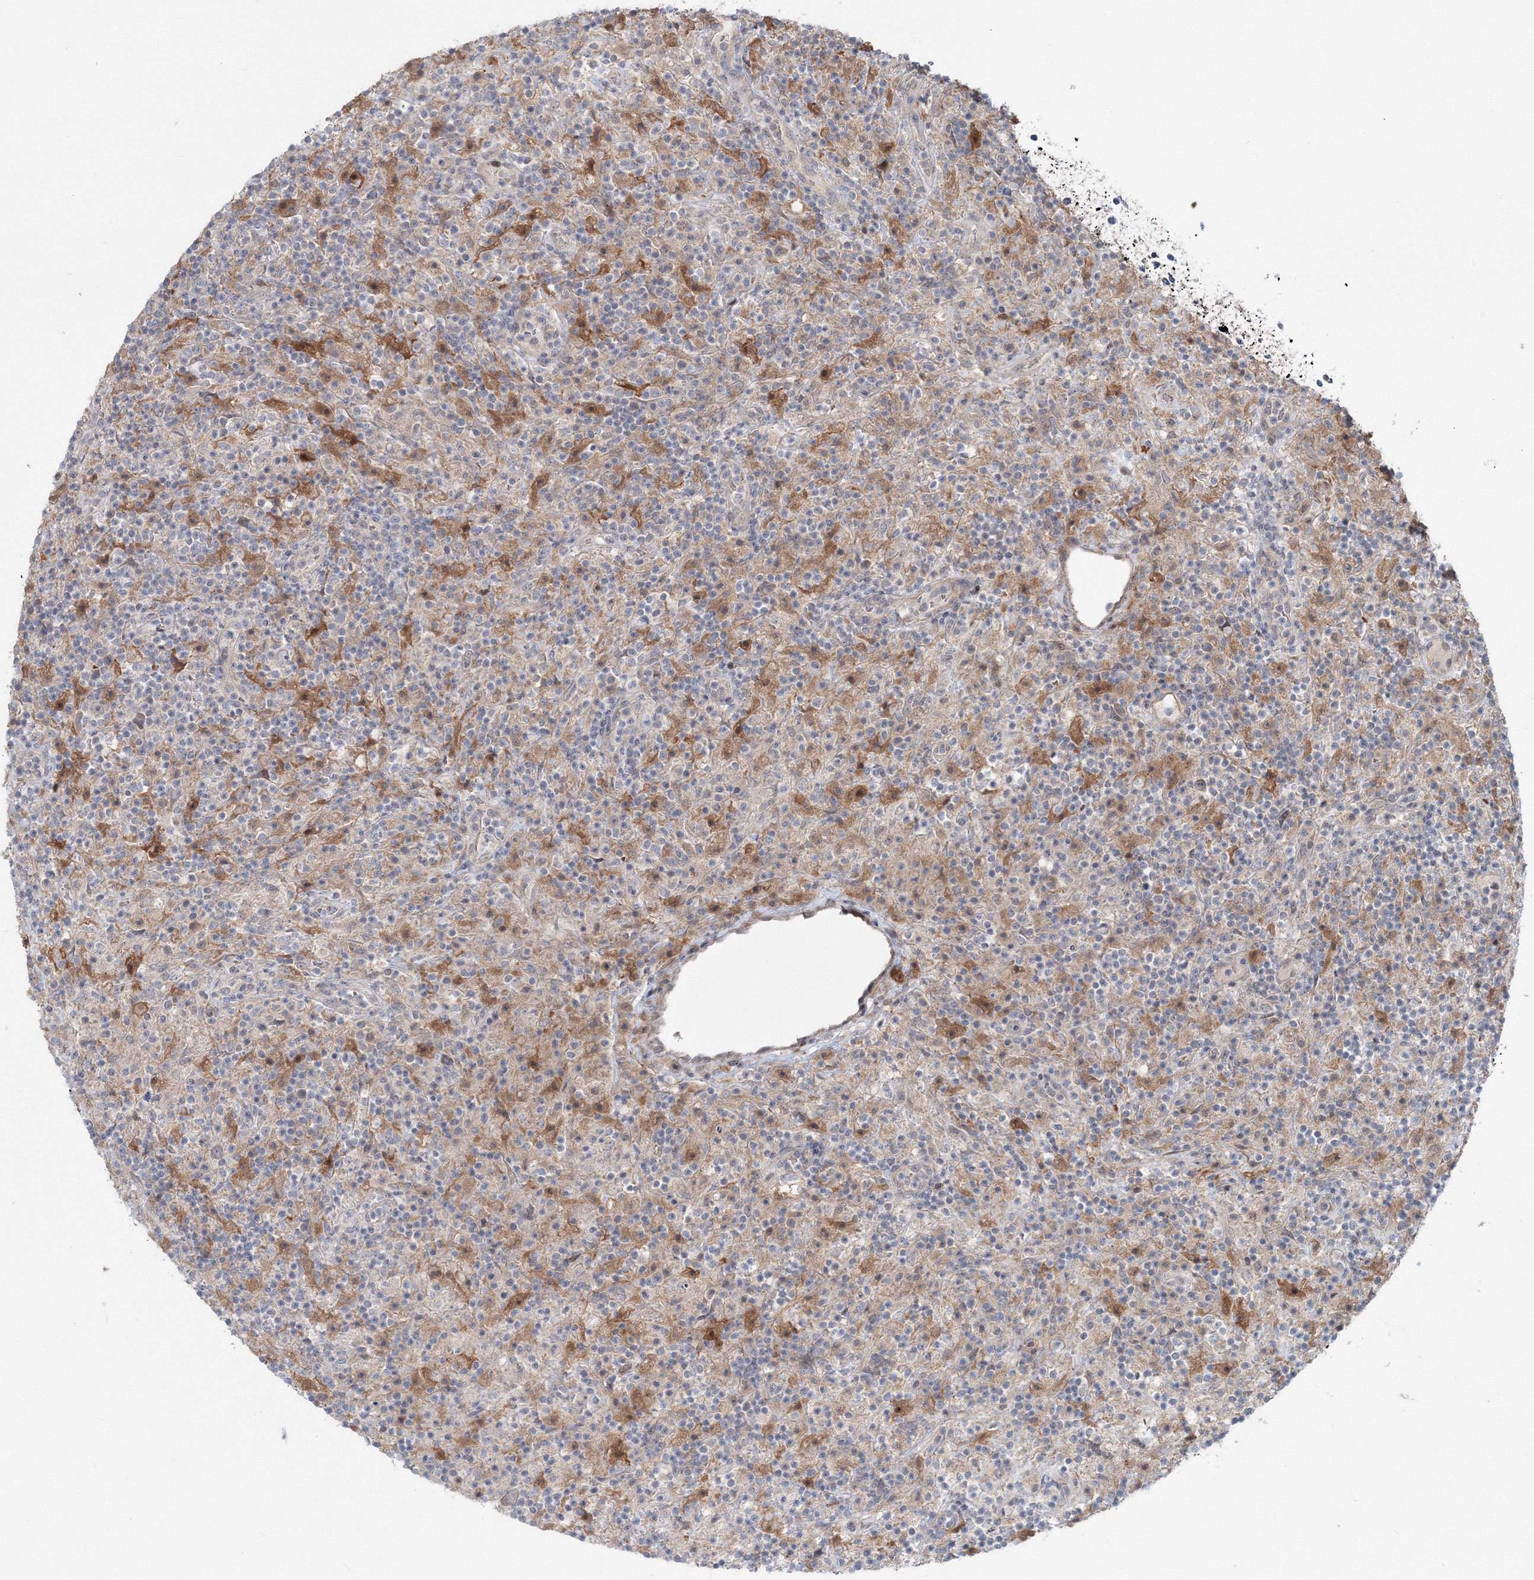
{"staining": {"intensity": "negative", "quantity": "none", "location": "none"}, "tissue": "lymphoma", "cell_type": "Tumor cells", "image_type": "cancer", "snomed": [{"axis": "morphology", "description": "Hodgkin's disease, NOS"}, {"axis": "topography", "description": "Lymph node"}], "caption": "IHC of Hodgkin's disease displays no expression in tumor cells.", "gene": "MKRN2", "patient": {"sex": "male", "age": 70}}